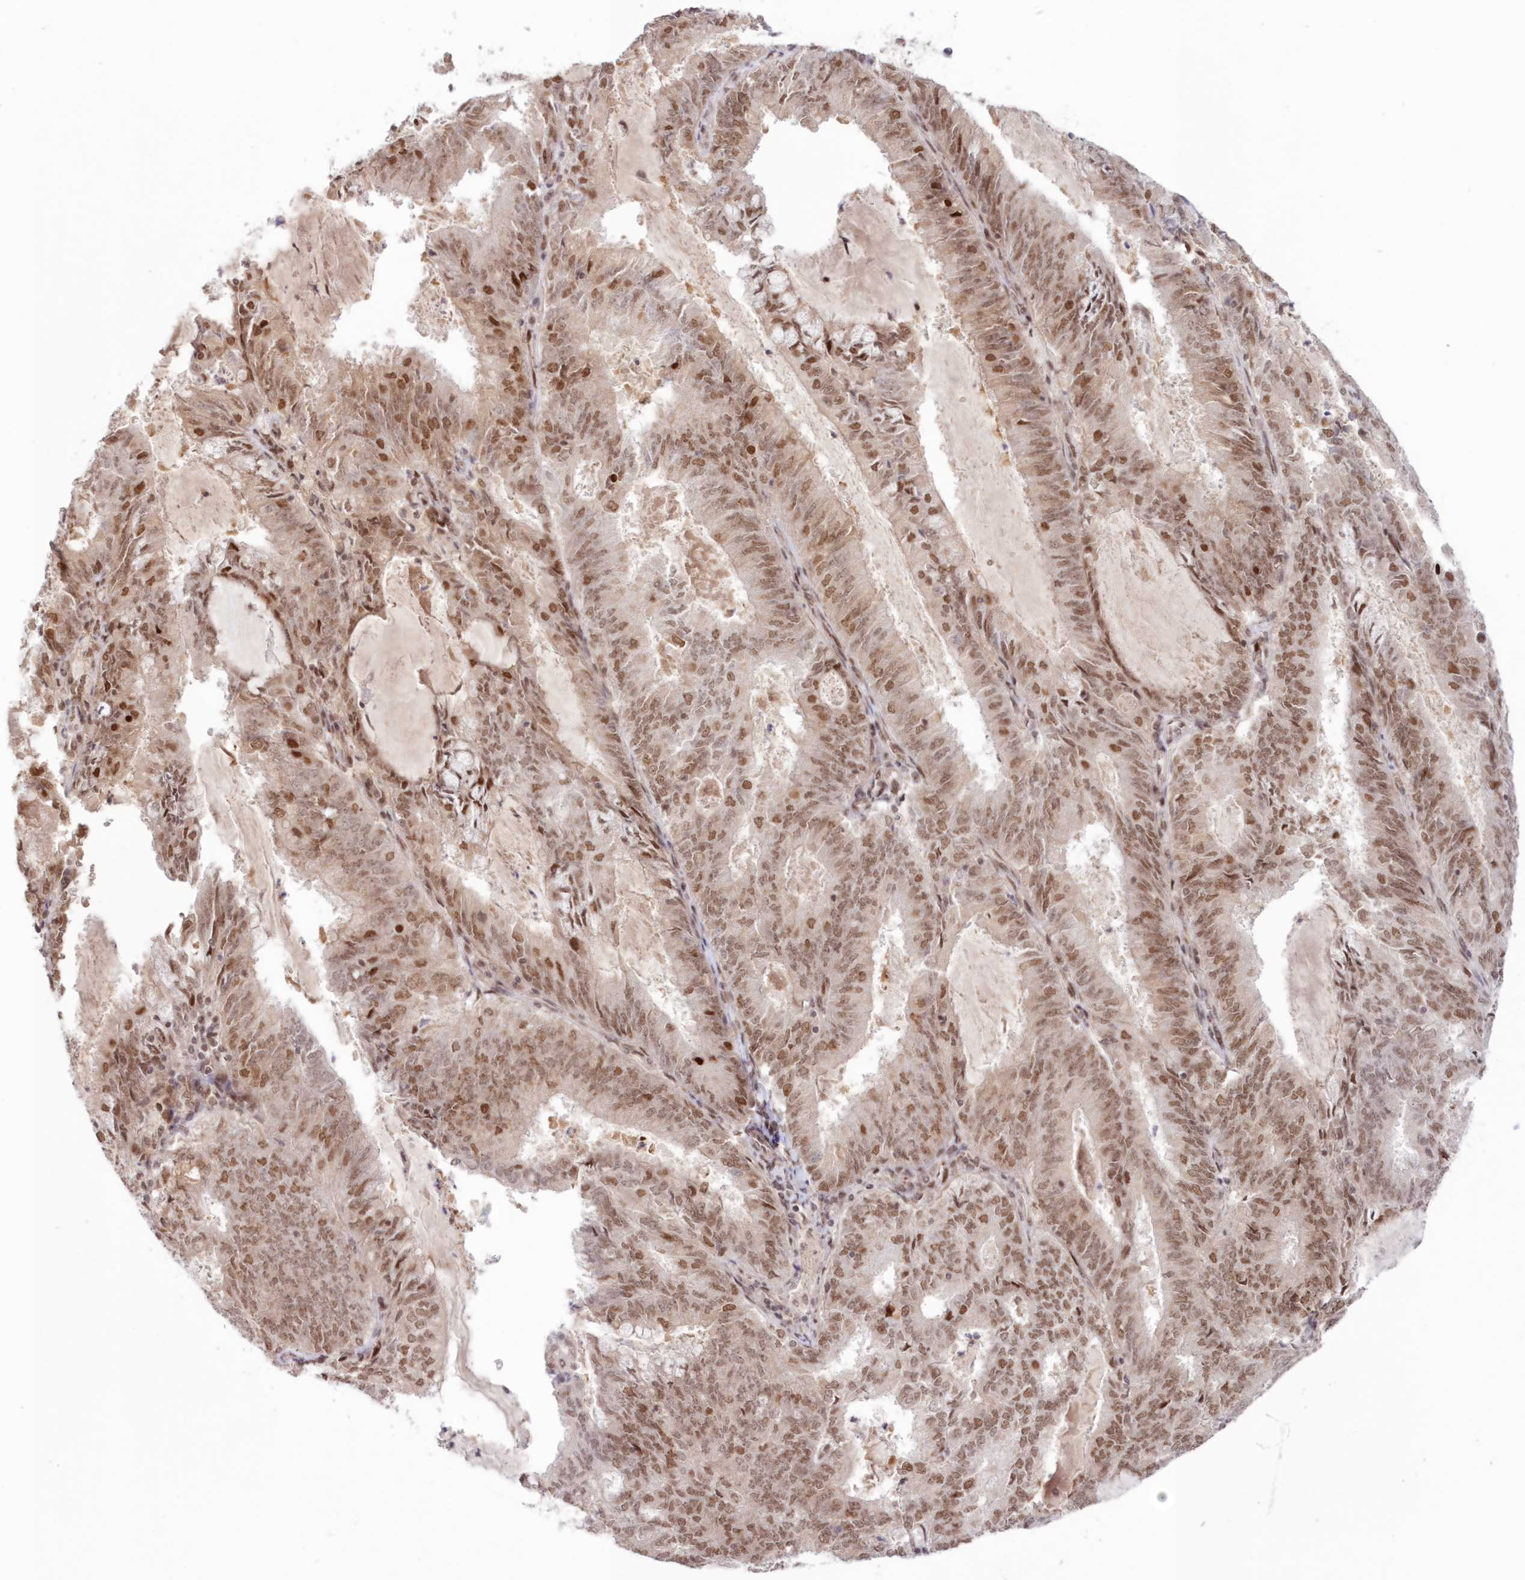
{"staining": {"intensity": "moderate", "quantity": ">75%", "location": "nuclear"}, "tissue": "endometrial cancer", "cell_type": "Tumor cells", "image_type": "cancer", "snomed": [{"axis": "morphology", "description": "Adenocarcinoma, NOS"}, {"axis": "topography", "description": "Endometrium"}], "caption": "There is medium levels of moderate nuclear staining in tumor cells of adenocarcinoma (endometrial), as demonstrated by immunohistochemical staining (brown color).", "gene": "NOA1", "patient": {"sex": "female", "age": 57}}